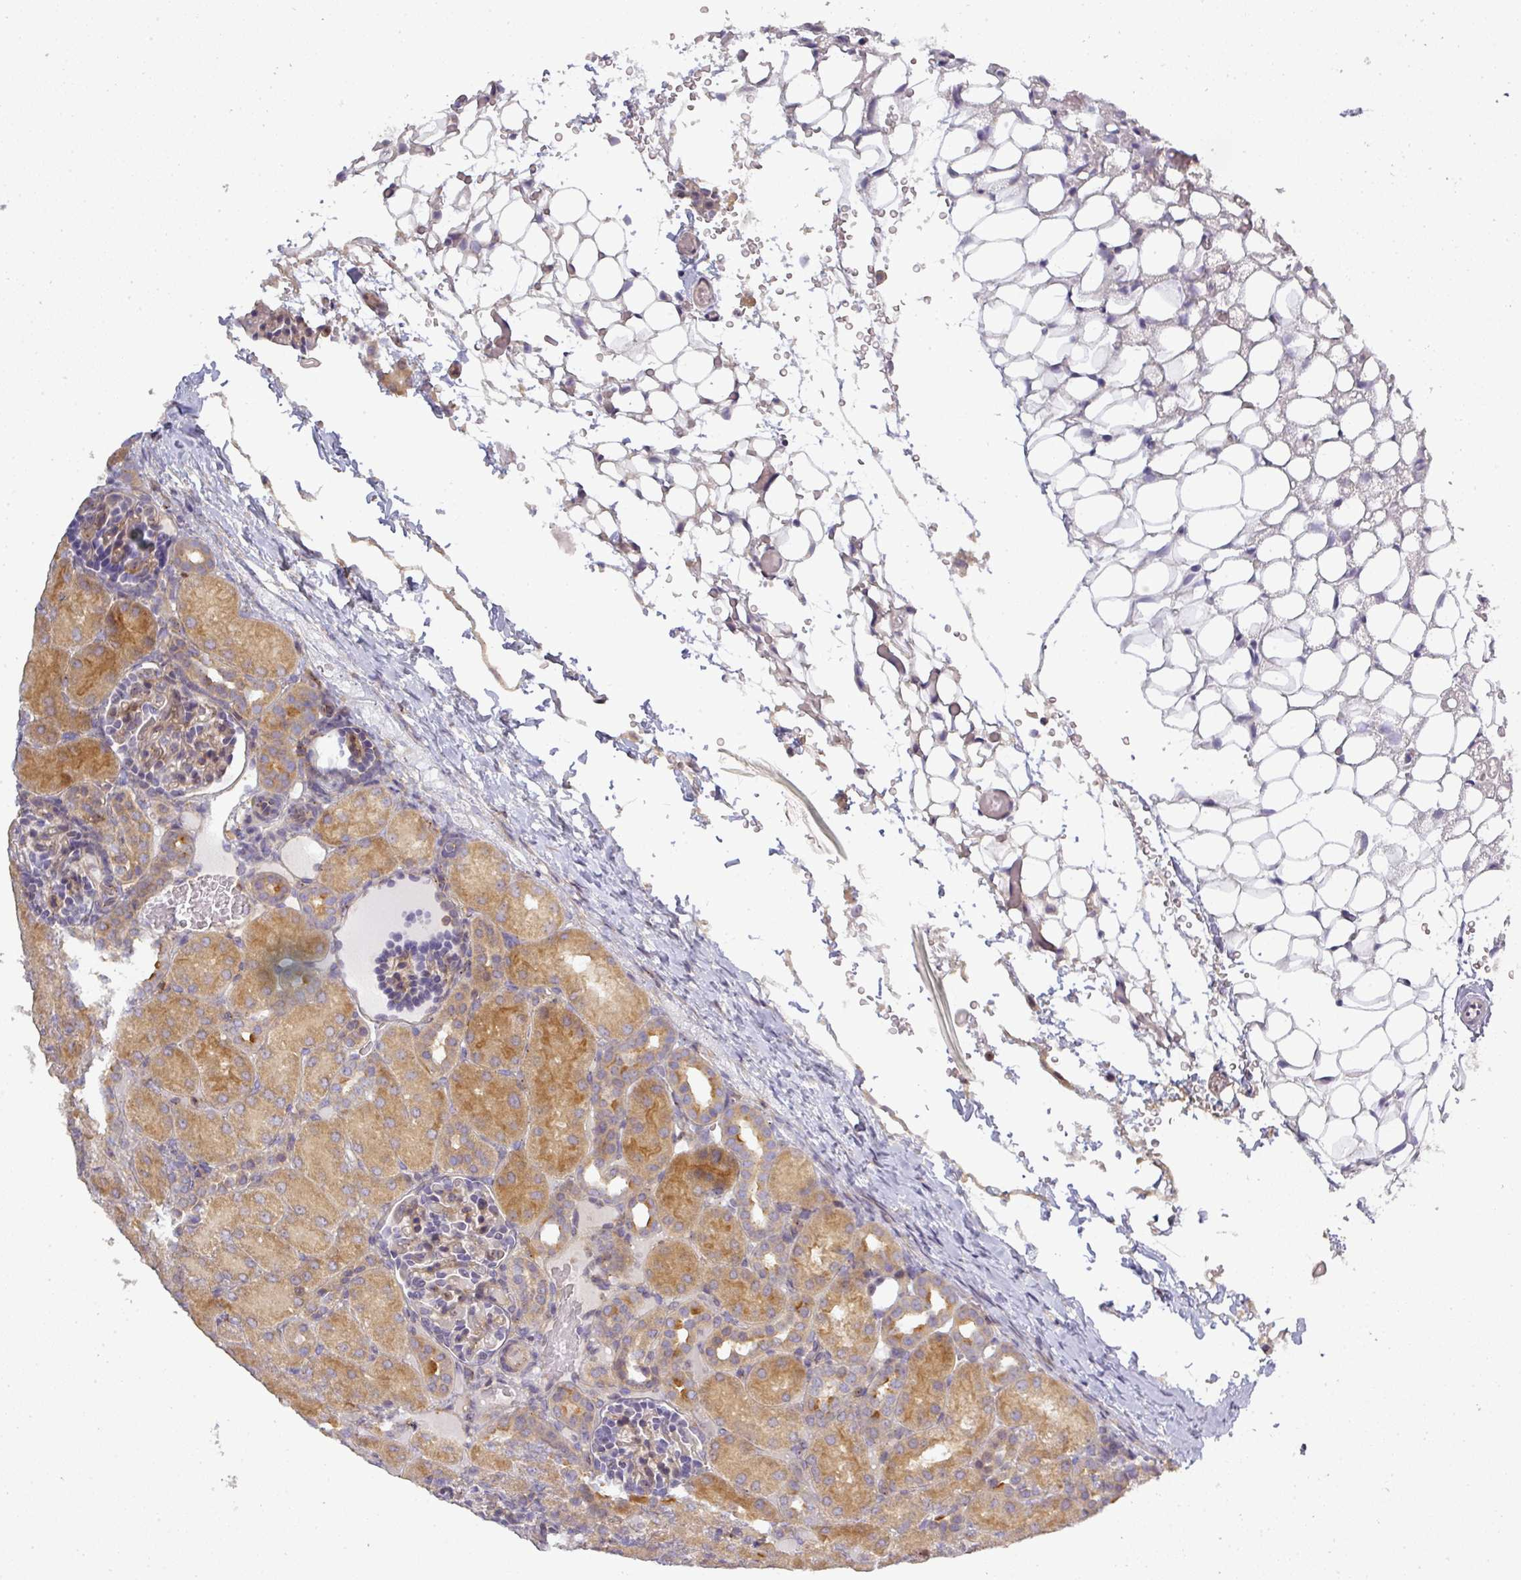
{"staining": {"intensity": "weak", "quantity": "<25%", "location": "cytoplasmic/membranous"}, "tissue": "kidney", "cell_type": "Cells in glomeruli", "image_type": "normal", "snomed": [{"axis": "morphology", "description": "Normal tissue, NOS"}, {"axis": "topography", "description": "Kidney"}], "caption": "An image of human kidney is negative for staining in cells in glomeruli. (DAB (3,3'-diaminobenzidine) immunohistochemistry with hematoxylin counter stain).", "gene": "NIN", "patient": {"sex": "male", "age": 1}}